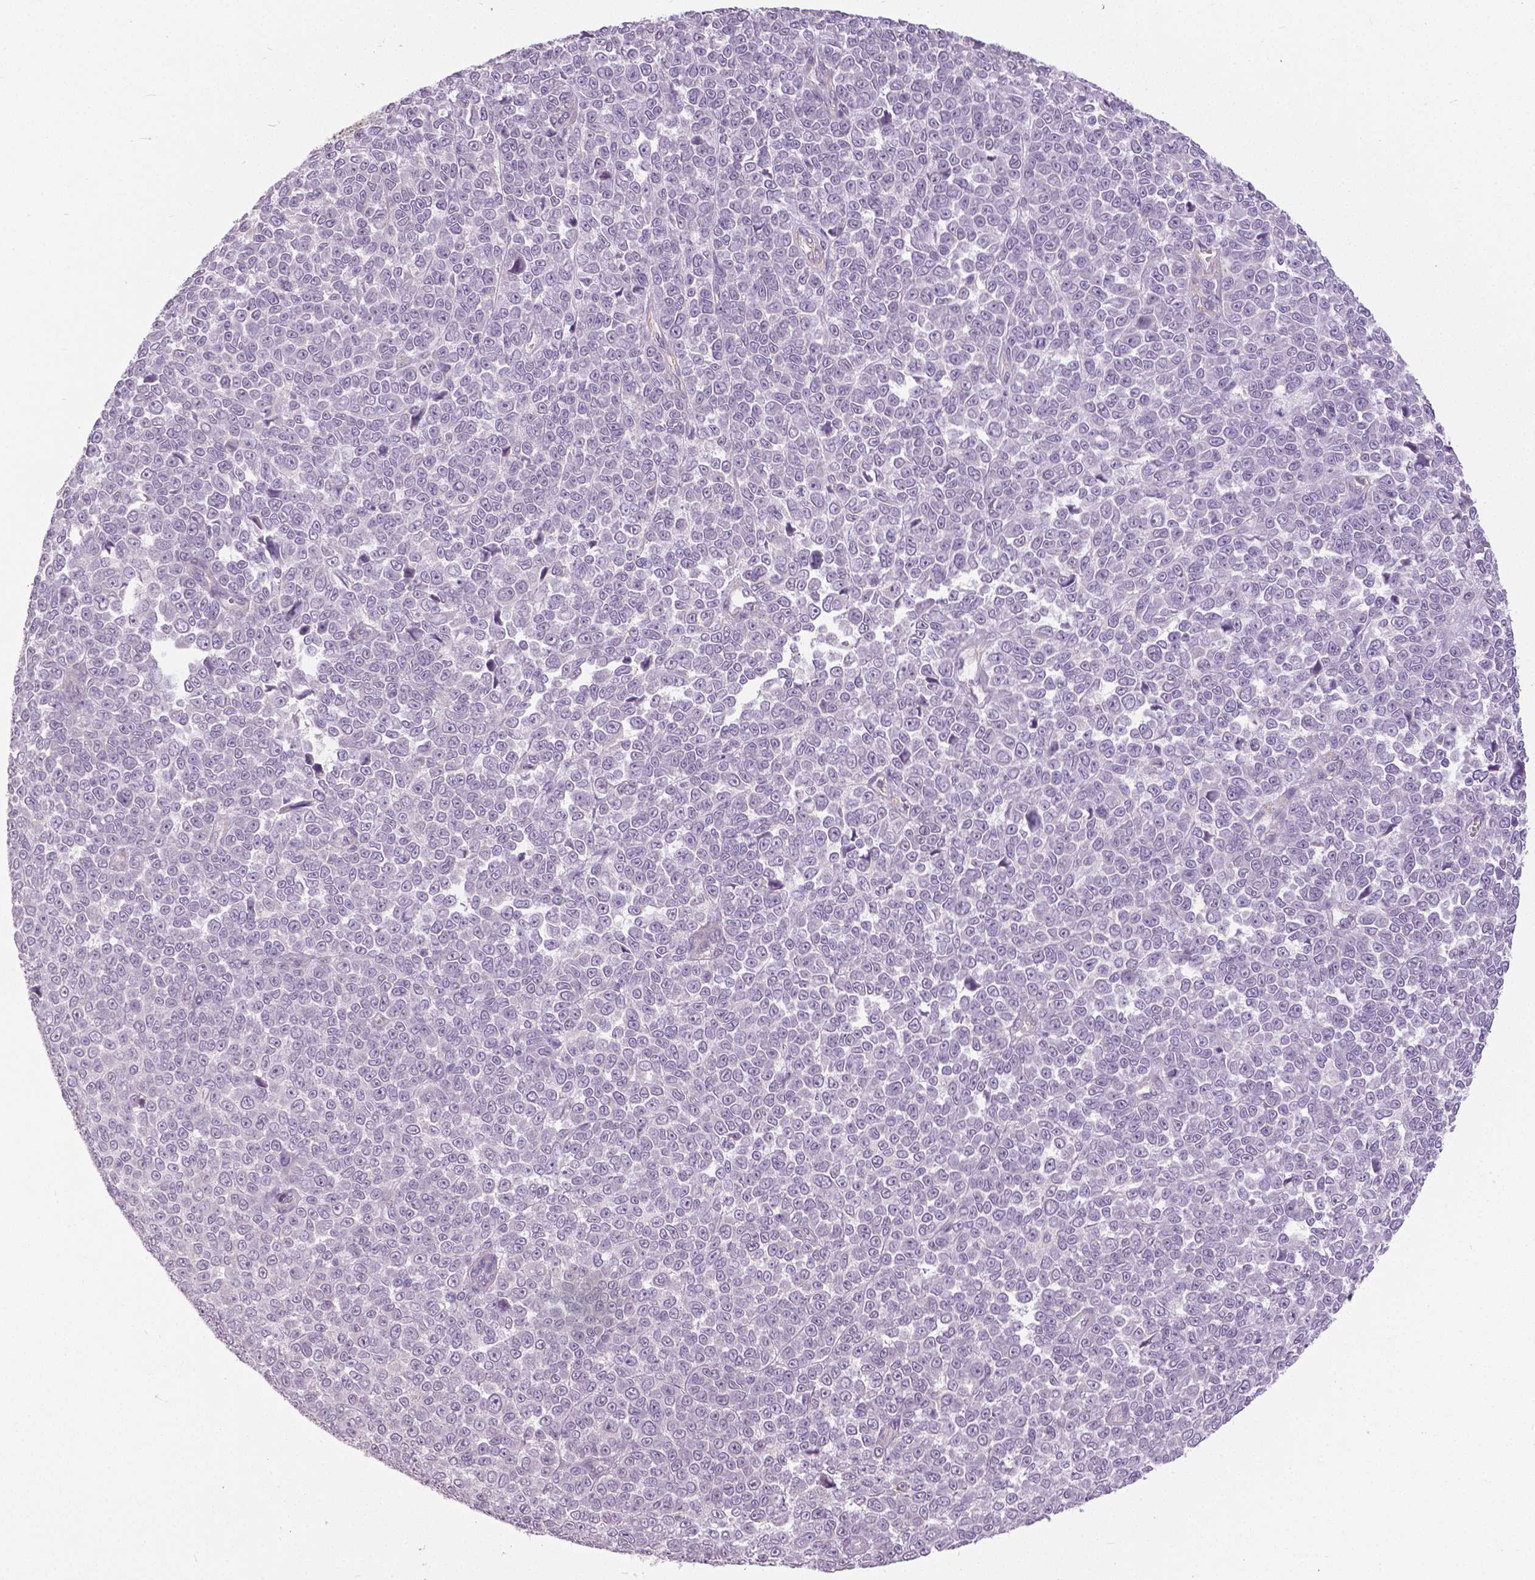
{"staining": {"intensity": "negative", "quantity": "none", "location": "none"}, "tissue": "melanoma", "cell_type": "Tumor cells", "image_type": "cancer", "snomed": [{"axis": "morphology", "description": "Malignant melanoma, NOS"}, {"axis": "topography", "description": "Skin"}], "caption": "Protein analysis of melanoma shows no significant staining in tumor cells. (Immunohistochemistry, brightfield microscopy, high magnification).", "gene": "FOXA1", "patient": {"sex": "female", "age": 95}}